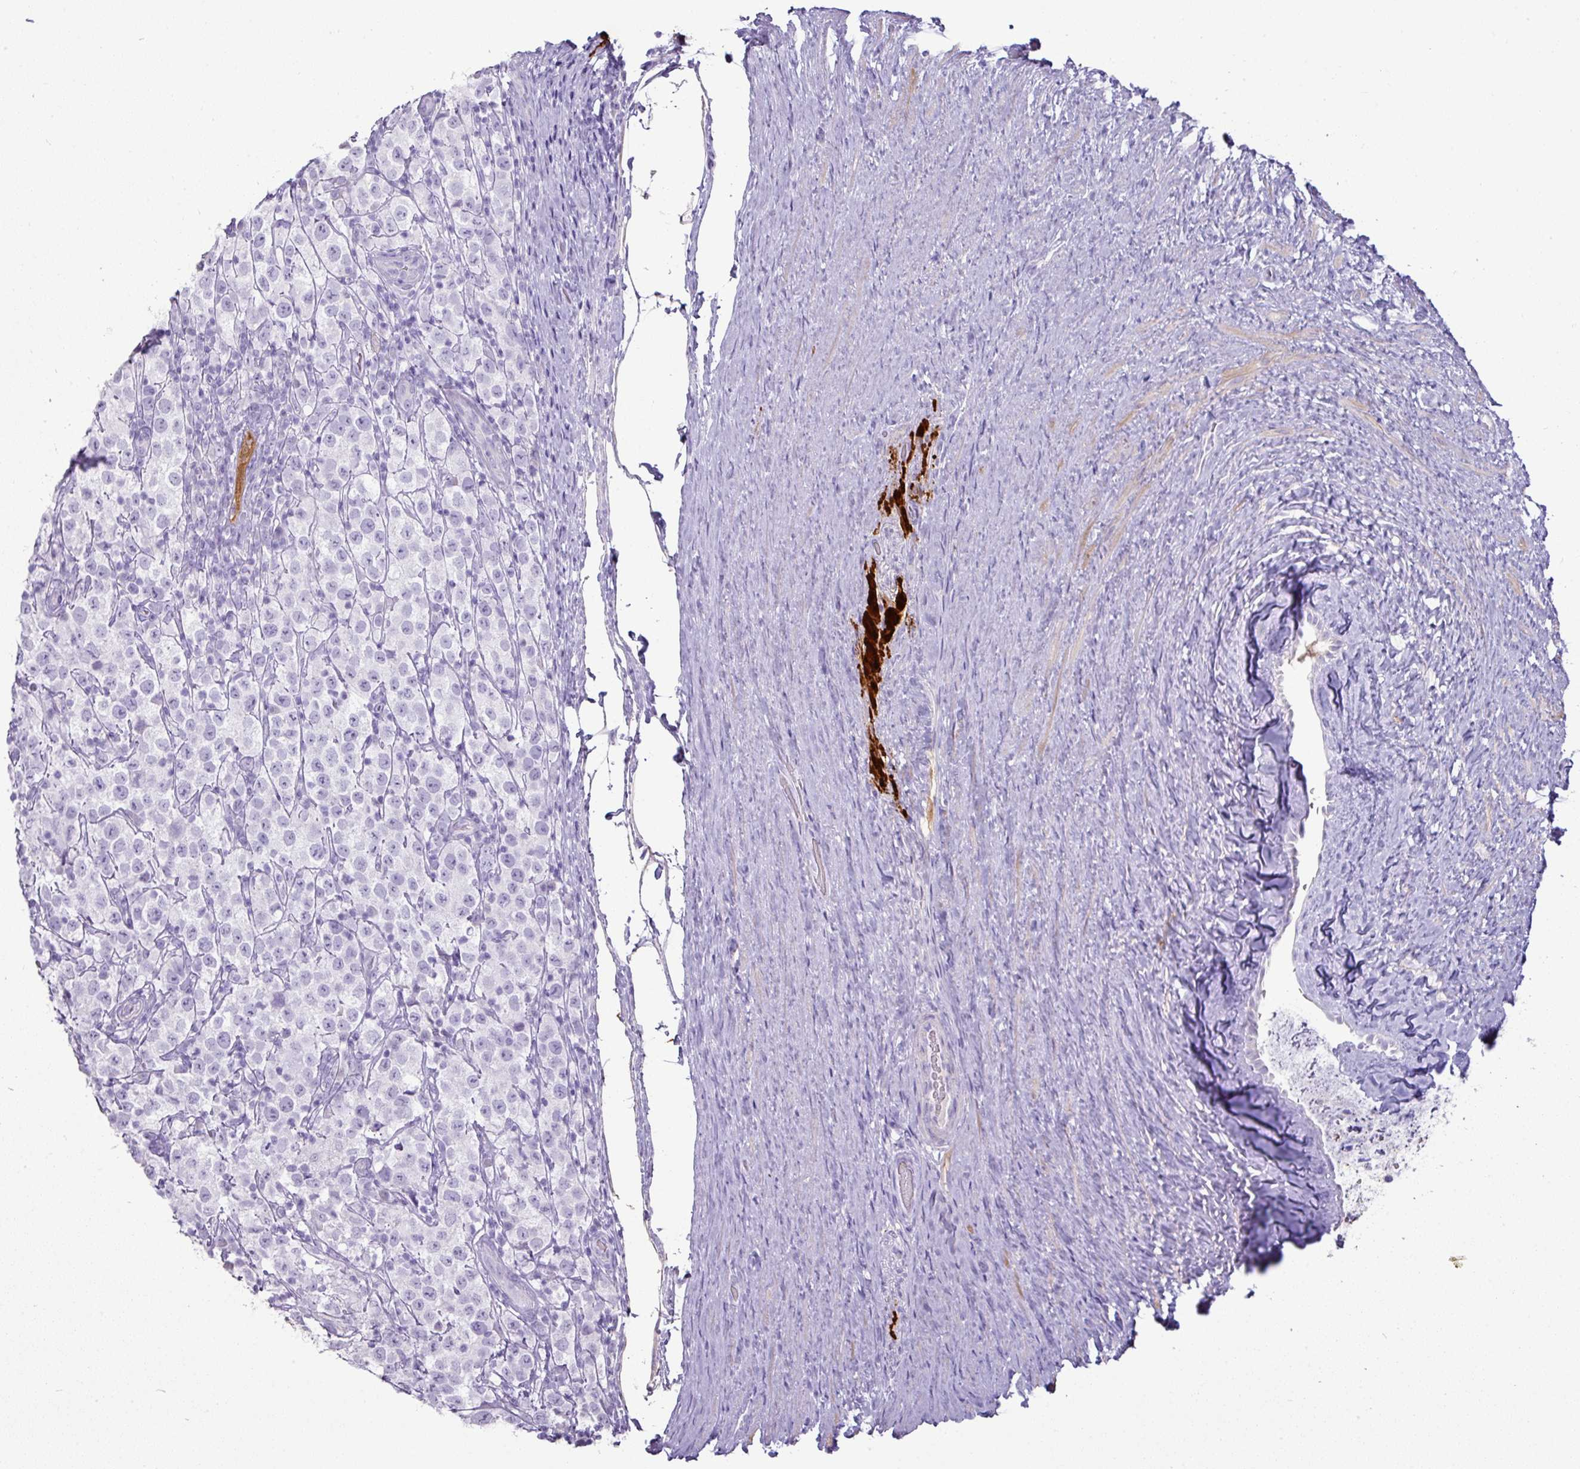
{"staining": {"intensity": "negative", "quantity": "none", "location": "none"}, "tissue": "testis cancer", "cell_type": "Tumor cells", "image_type": "cancer", "snomed": [{"axis": "morphology", "description": "Seminoma, NOS"}, {"axis": "morphology", "description": "Carcinoma, Embryonal, NOS"}, {"axis": "topography", "description": "Testis"}], "caption": "Tumor cells show no significant protein staining in testis cancer.", "gene": "GSTA3", "patient": {"sex": "male", "age": 41}}